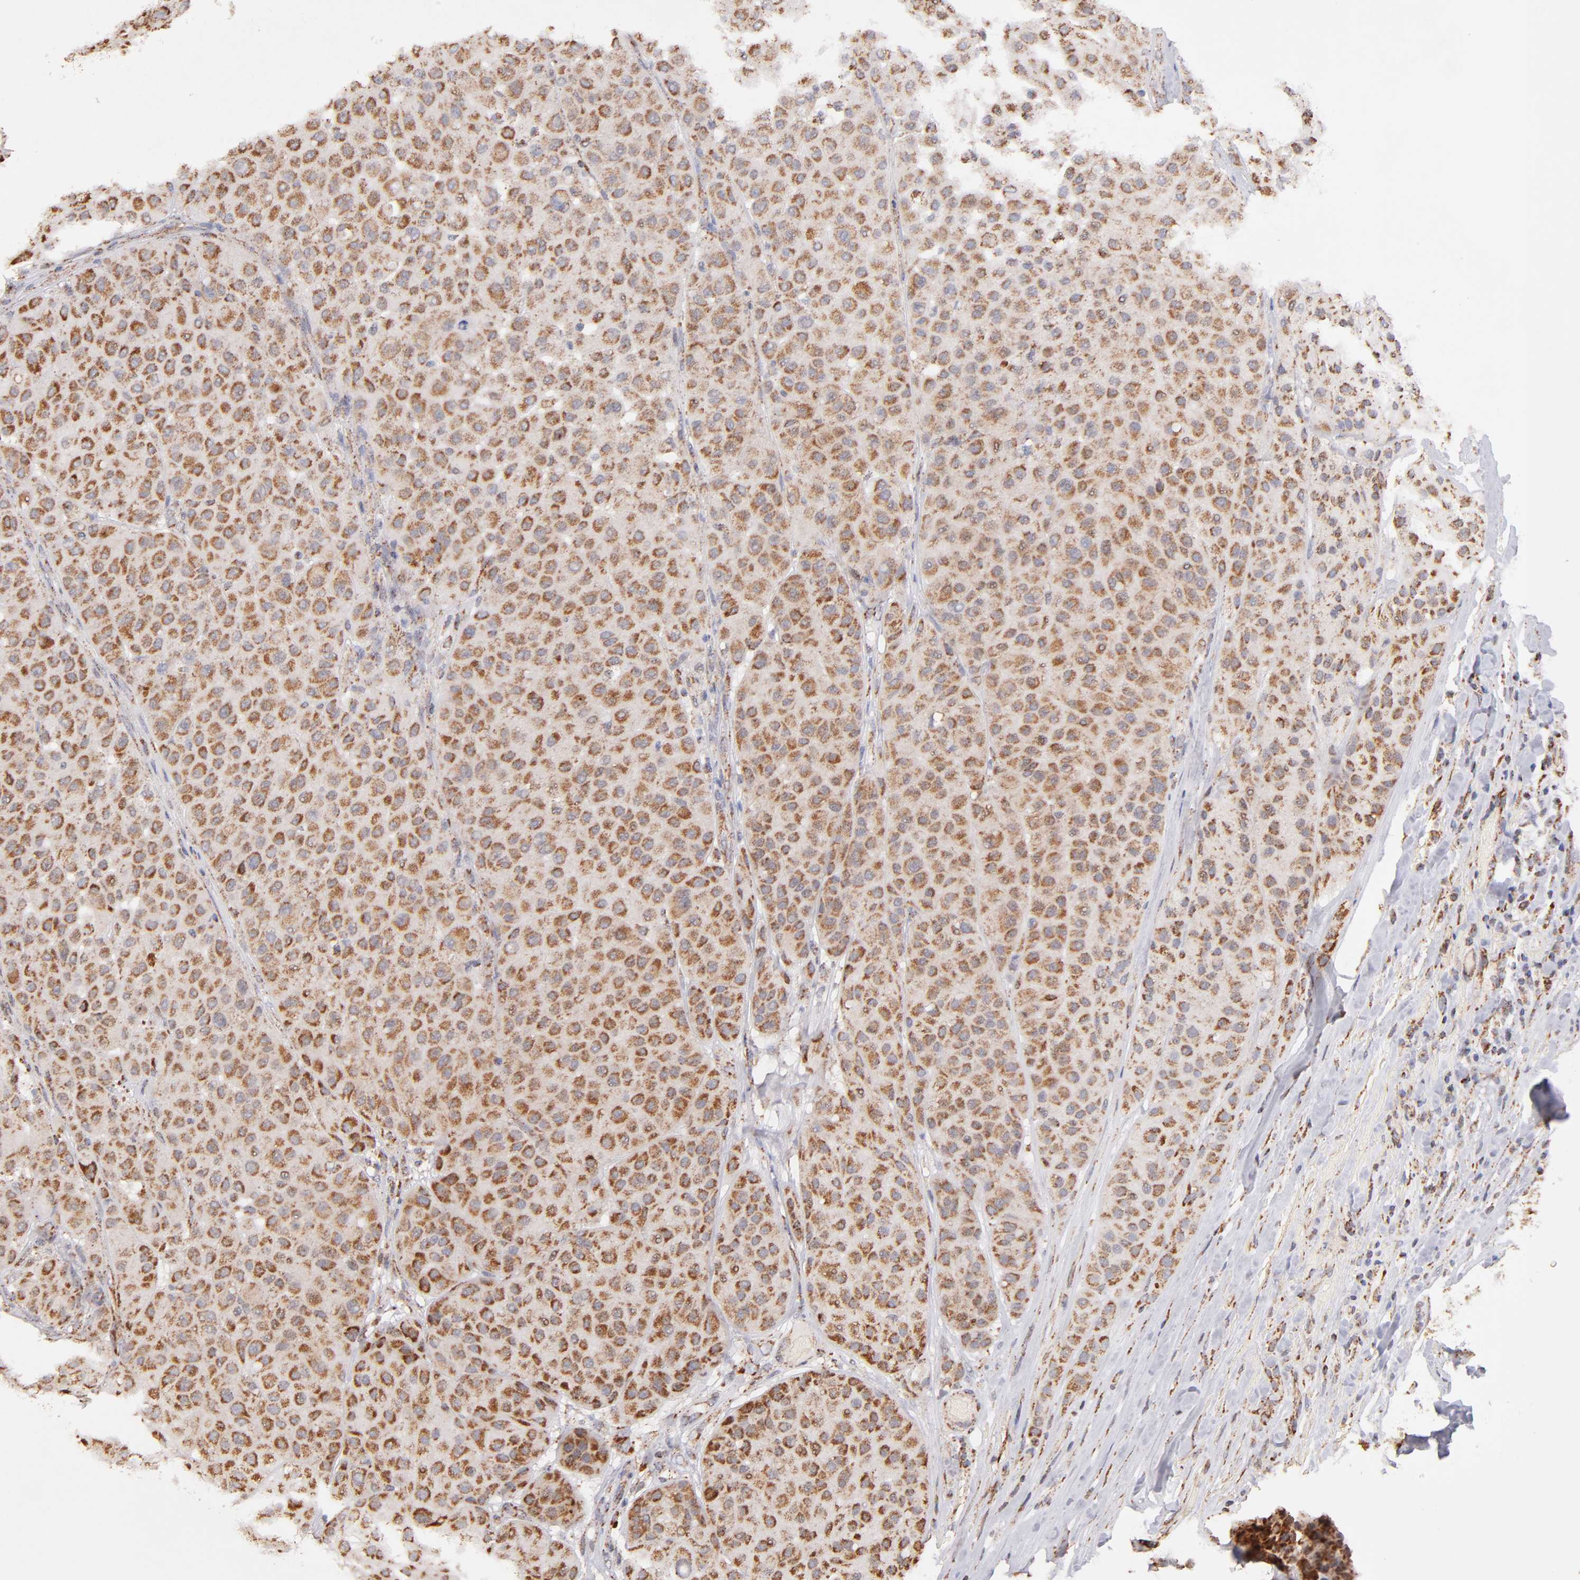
{"staining": {"intensity": "moderate", "quantity": ">75%", "location": "cytoplasmic/membranous"}, "tissue": "melanoma", "cell_type": "Tumor cells", "image_type": "cancer", "snomed": [{"axis": "morphology", "description": "Normal tissue, NOS"}, {"axis": "morphology", "description": "Malignant melanoma, Metastatic site"}, {"axis": "topography", "description": "Skin"}], "caption": "Immunohistochemical staining of human malignant melanoma (metastatic site) exhibits moderate cytoplasmic/membranous protein expression in approximately >75% of tumor cells.", "gene": "DLST", "patient": {"sex": "male", "age": 41}}